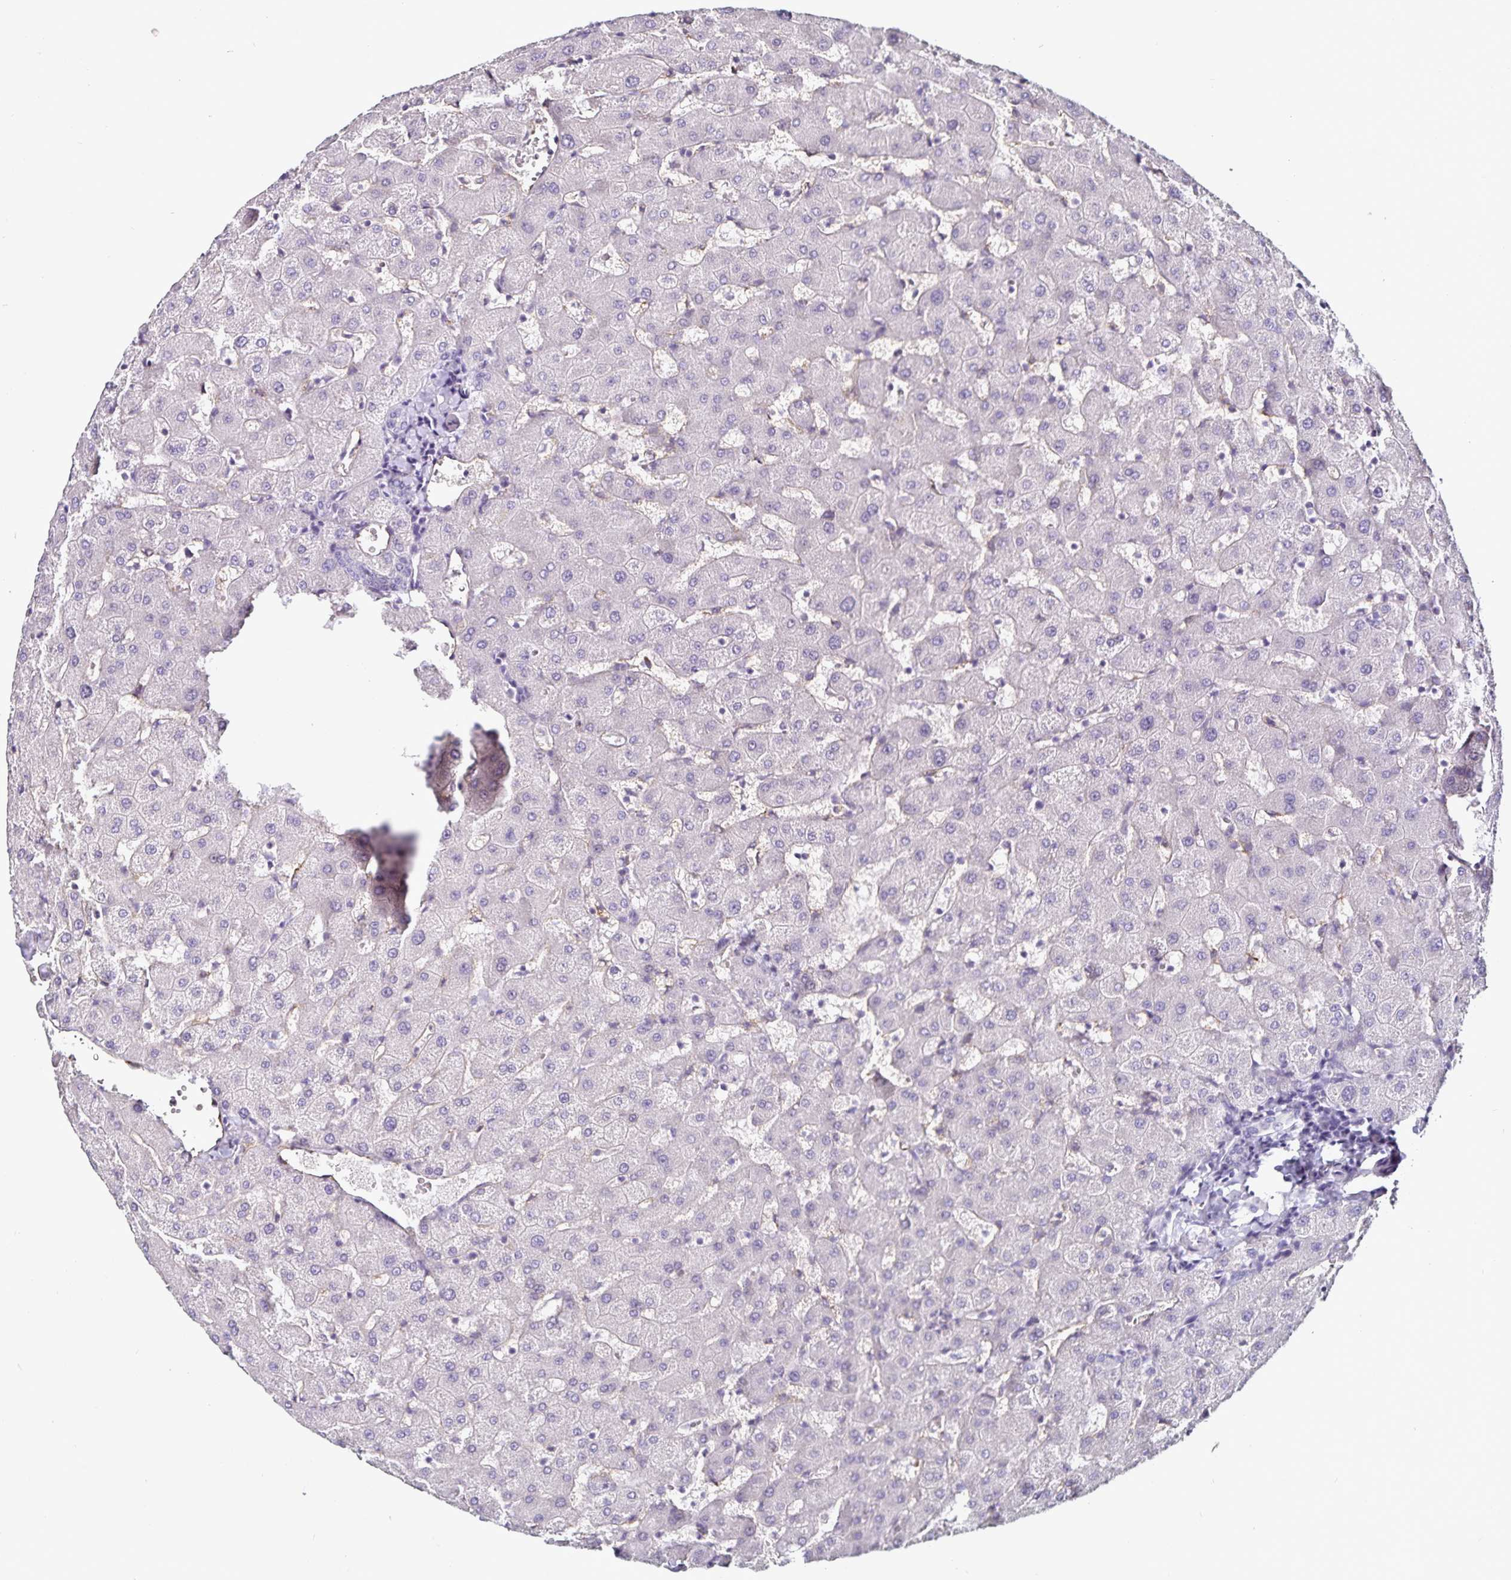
{"staining": {"intensity": "negative", "quantity": "none", "location": "none"}, "tissue": "liver", "cell_type": "Cholangiocytes", "image_type": "normal", "snomed": [{"axis": "morphology", "description": "Normal tissue, NOS"}, {"axis": "topography", "description": "Liver"}], "caption": "This photomicrograph is of benign liver stained with immunohistochemistry to label a protein in brown with the nuclei are counter-stained blue. There is no staining in cholangiocytes. (DAB IHC visualized using brightfield microscopy, high magnification).", "gene": "TSPAN7", "patient": {"sex": "female", "age": 63}}